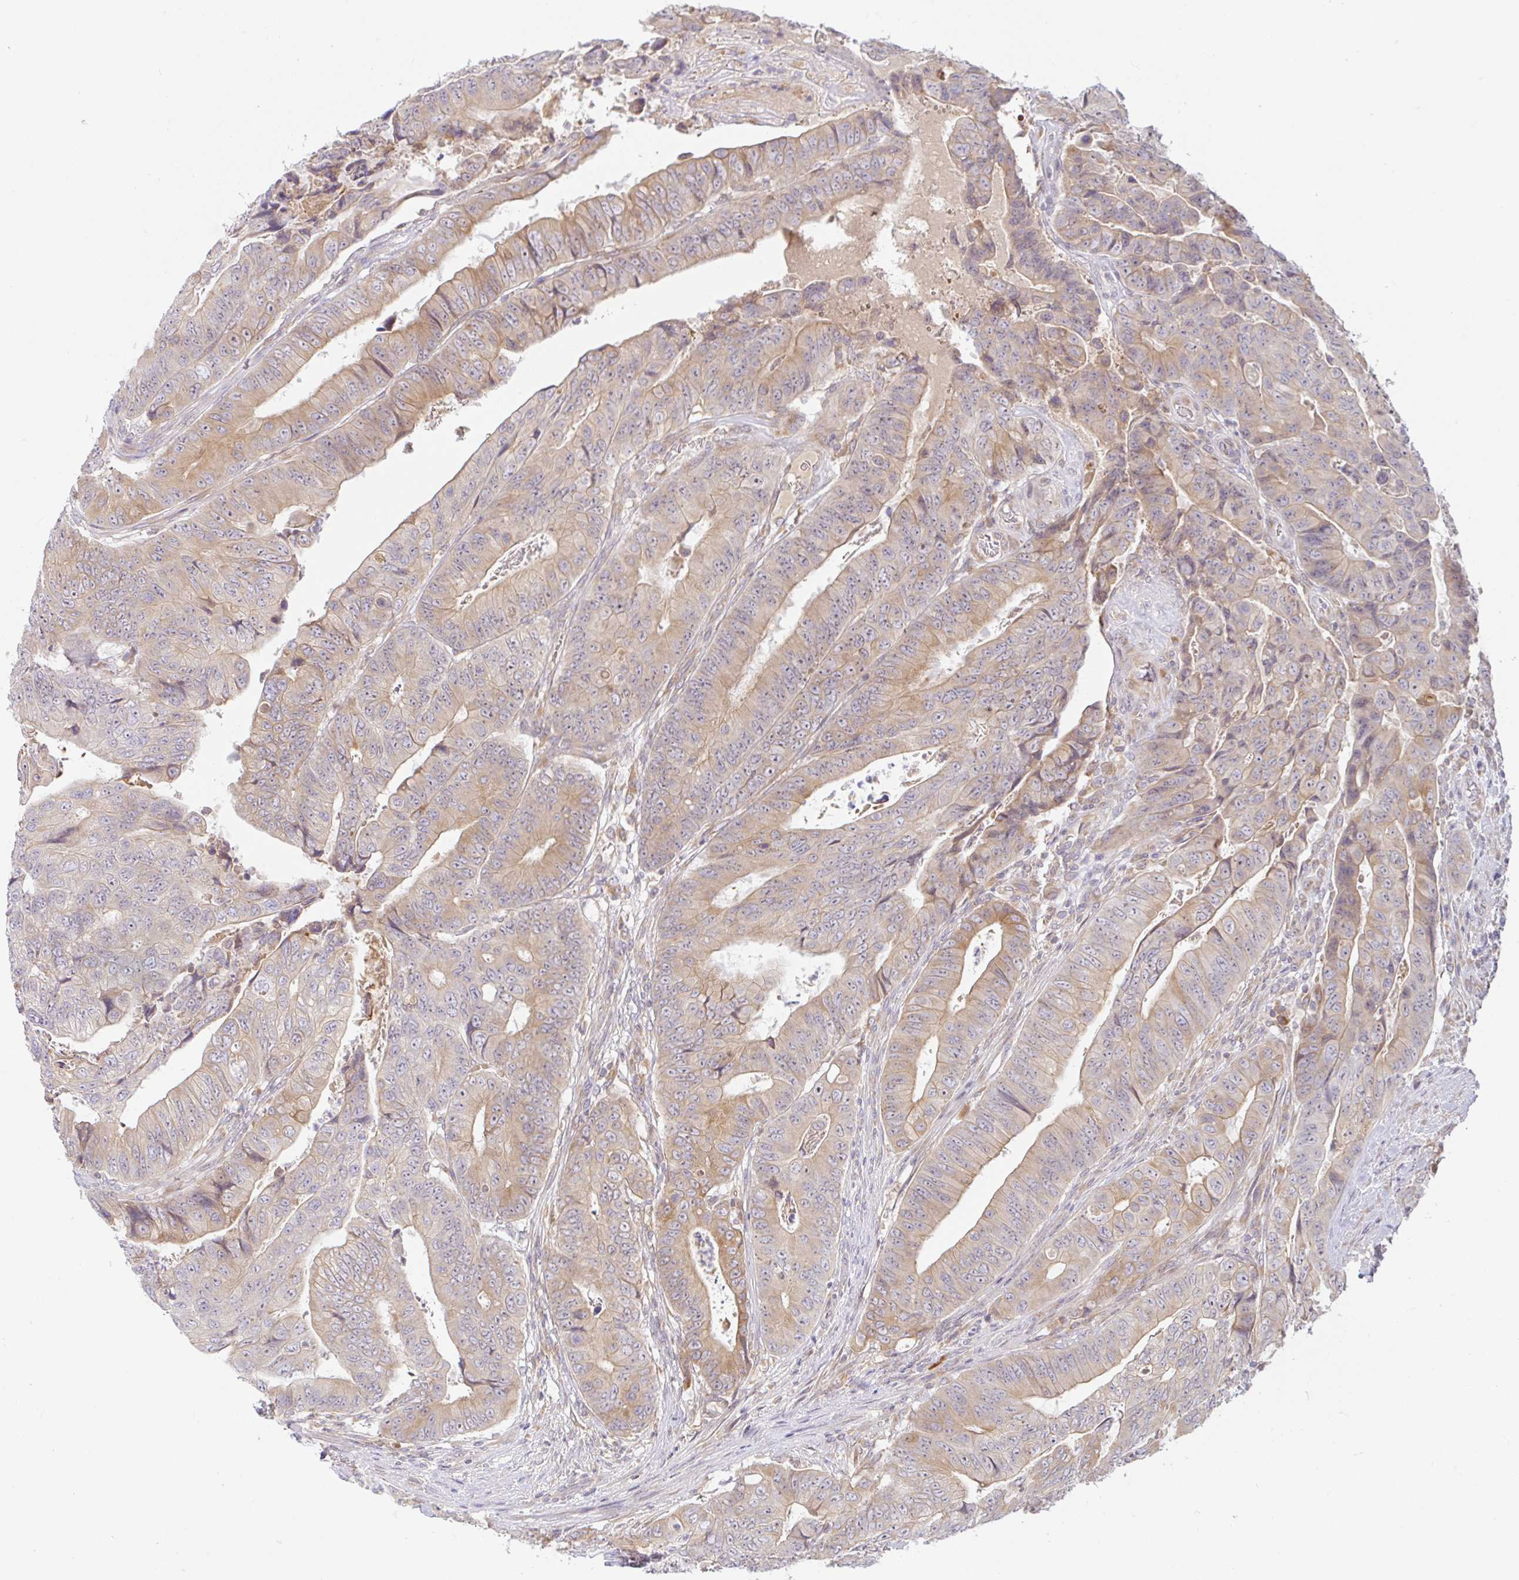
{"staining": {"intensity": "moderate", "quantity": "25%-75%", "location": "cytoplasmic/membranous"}, "tissue": "colorectal cancer", "cell_type": "Tumor cells", "image_type": "cancer", "snomed": [{"axis": "morphology", "description": "Adenocarcinoma, NOS"}, {"axis": "topography", "description": "Colon"}], "caption": "High-magnification brightfield microscopy of colorectal adenocarcinoma stained with DAB (3,3'-diaminobenzidine) (brown) and counterstained with hematoxylin (blue). tumor cells exhibit moderate cytoplasmic/membranous staining is seen in approximately25%-75% of cells.", "gene": "DERL2", "patient": {"sex": "female", "age": 48}}